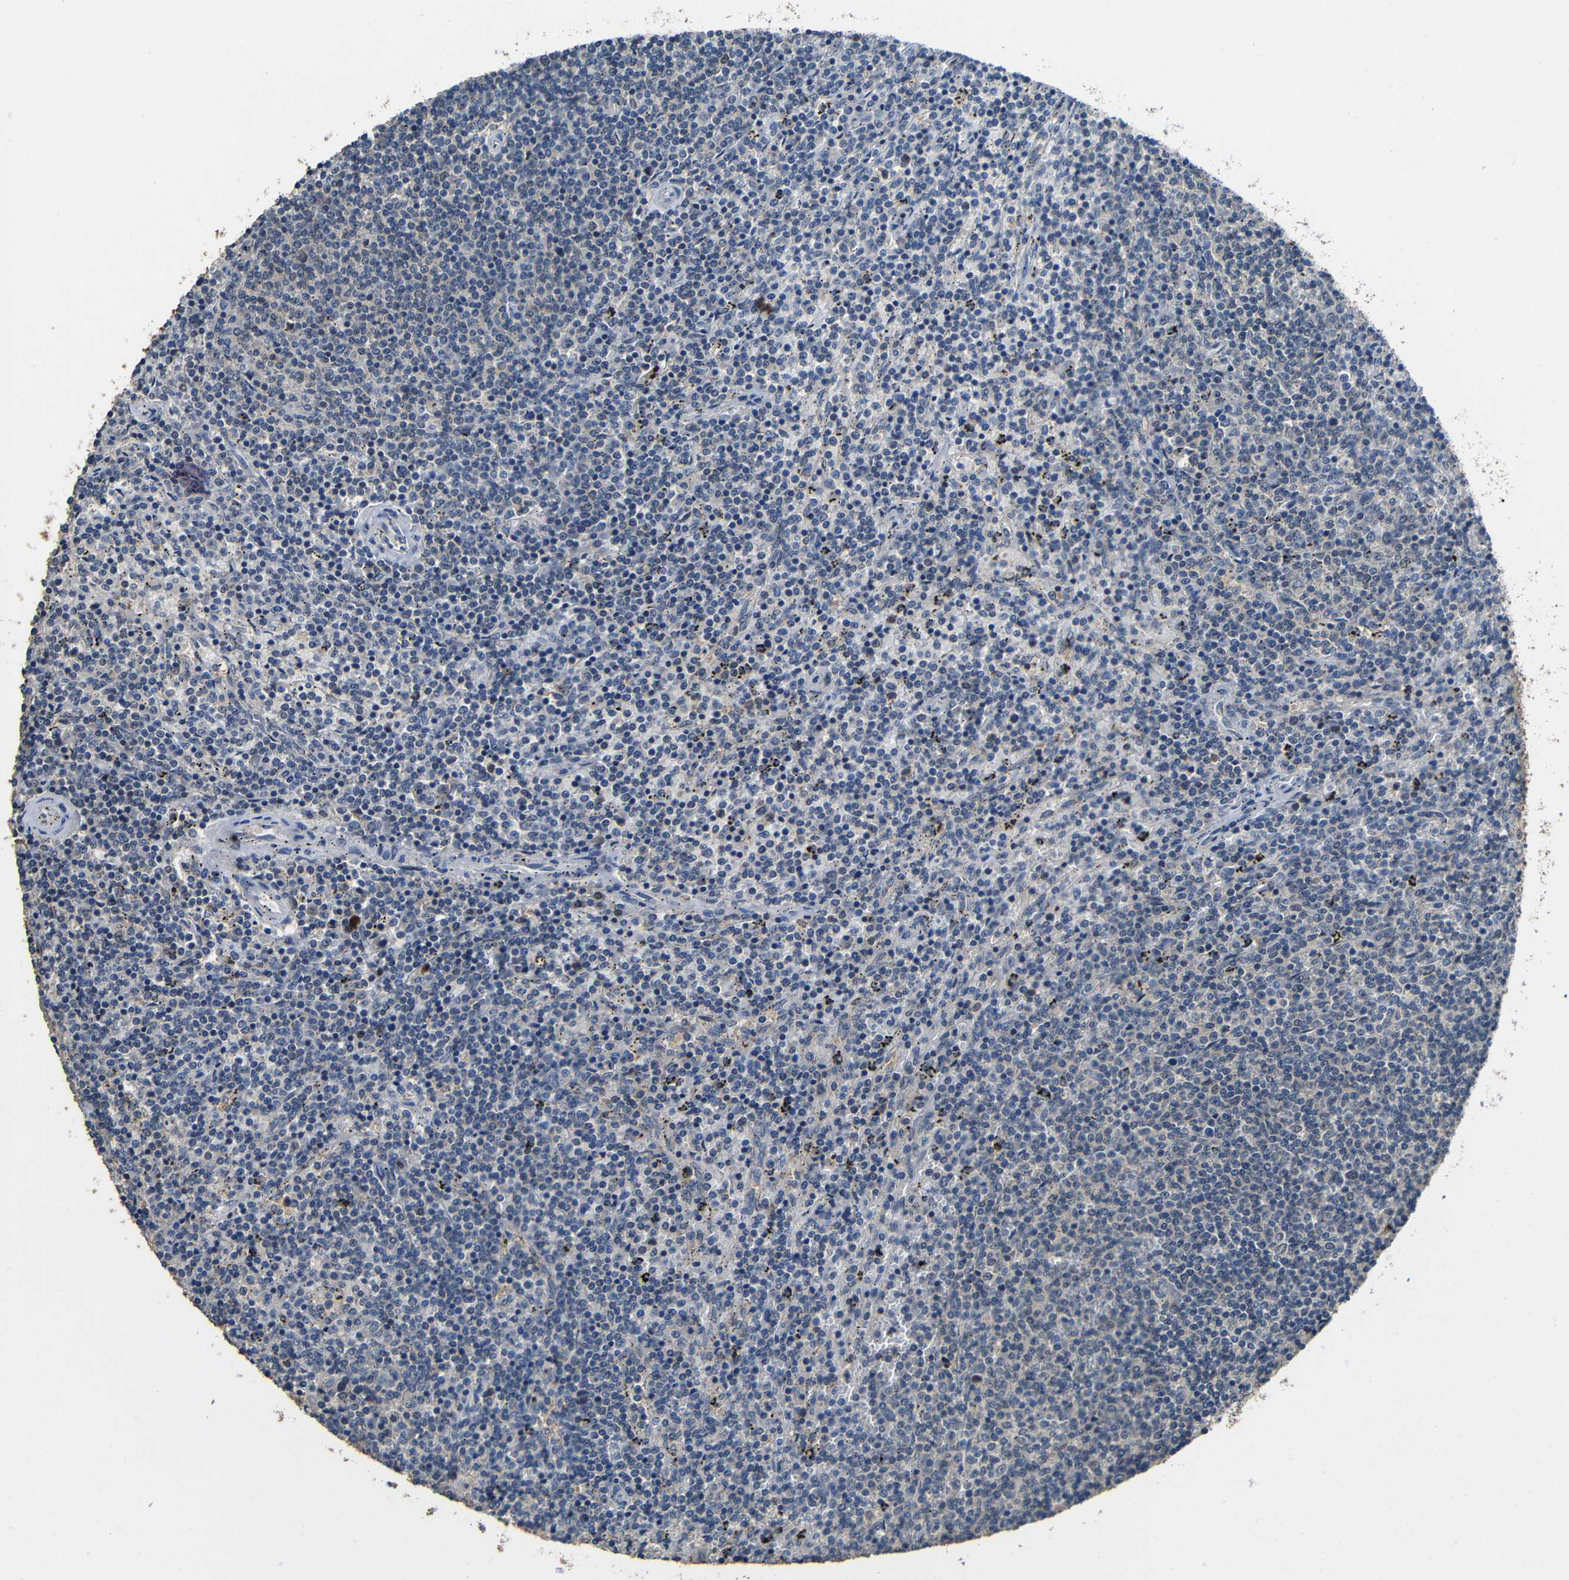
{"staining": {"intensity": "negative", "quantity": "none", "location": "none"}, "tissue": "lymphoma", "cell_type": "Tumor cells", "image_type": "cancer", "snomed": [{"axis": "morphology", "description": "Malignant lymphoma, non-Hodgkin's type, Low grade"}, {"axis": "topography", "description": "Spleen"}], "caption": "High magnification brightfield microscopy of lymphoma stained with DAB (3,3'-diaminobenzidine) (brown) and counterstained with hematoxylin (blue): tumor cells show no significant staining.", "gene": "C6orf89", "patient": {"sex": "female", "age": 50}}